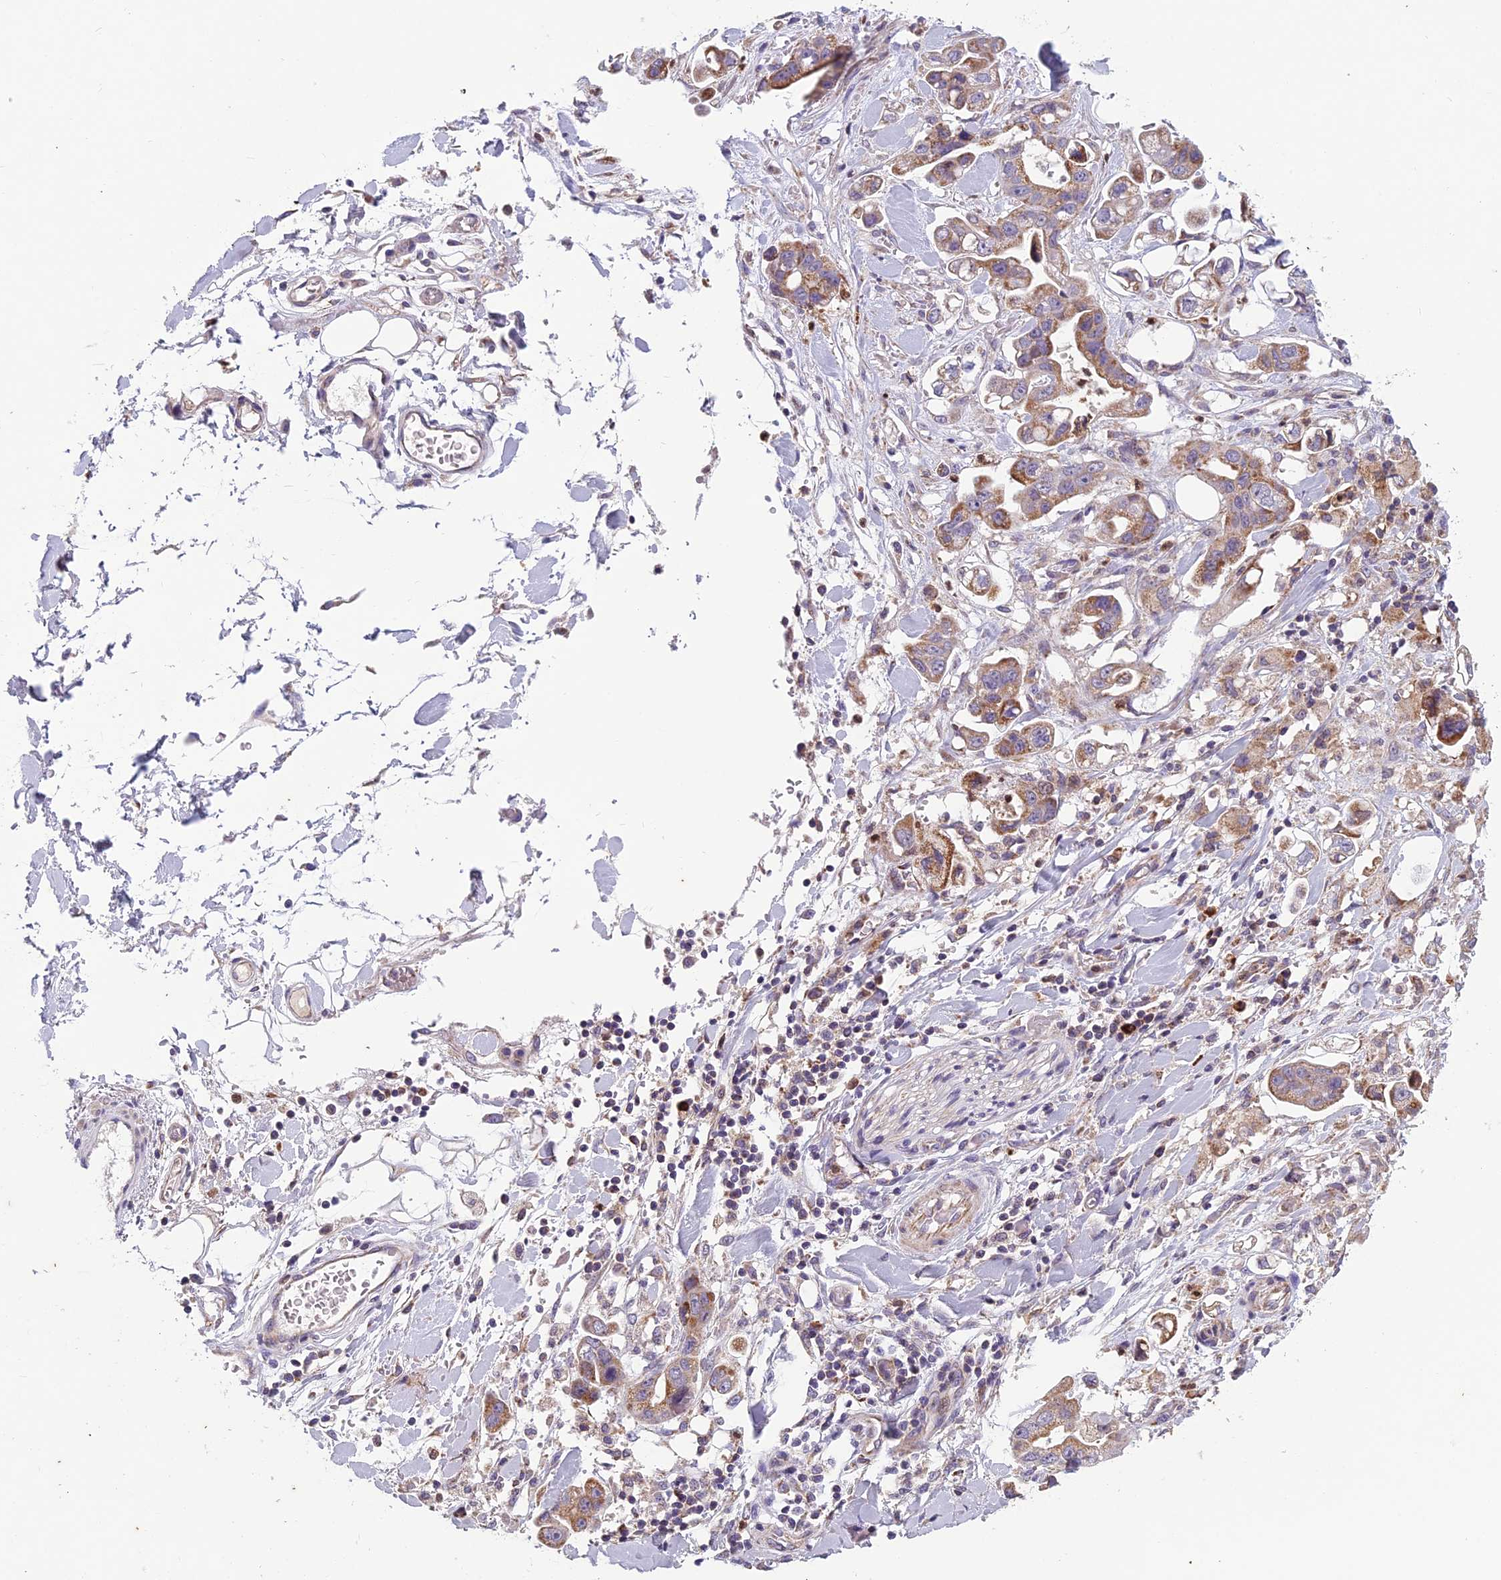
{"staining": {"intensity": "moderate", "quantity": ">75%", "location": "cytoplasmic/membranous"}, "tissue": "stomach cancer", "cell_type": "Tumor cells", "image_type": "cancer", "snomed": [{"axis": "morphology", "description": "Adenocarcinoma, NOS"}, {"axis": "topography", "description": "Stomach"}], "caption": "Protein expression analysis of stomach adenocarcinoma displays moderate cytoplasmic/membranous expression in approximately >75% of tumor cells.", "gene": "ENSG00000188897", "patient": {"sex": "male", "age": 62}}